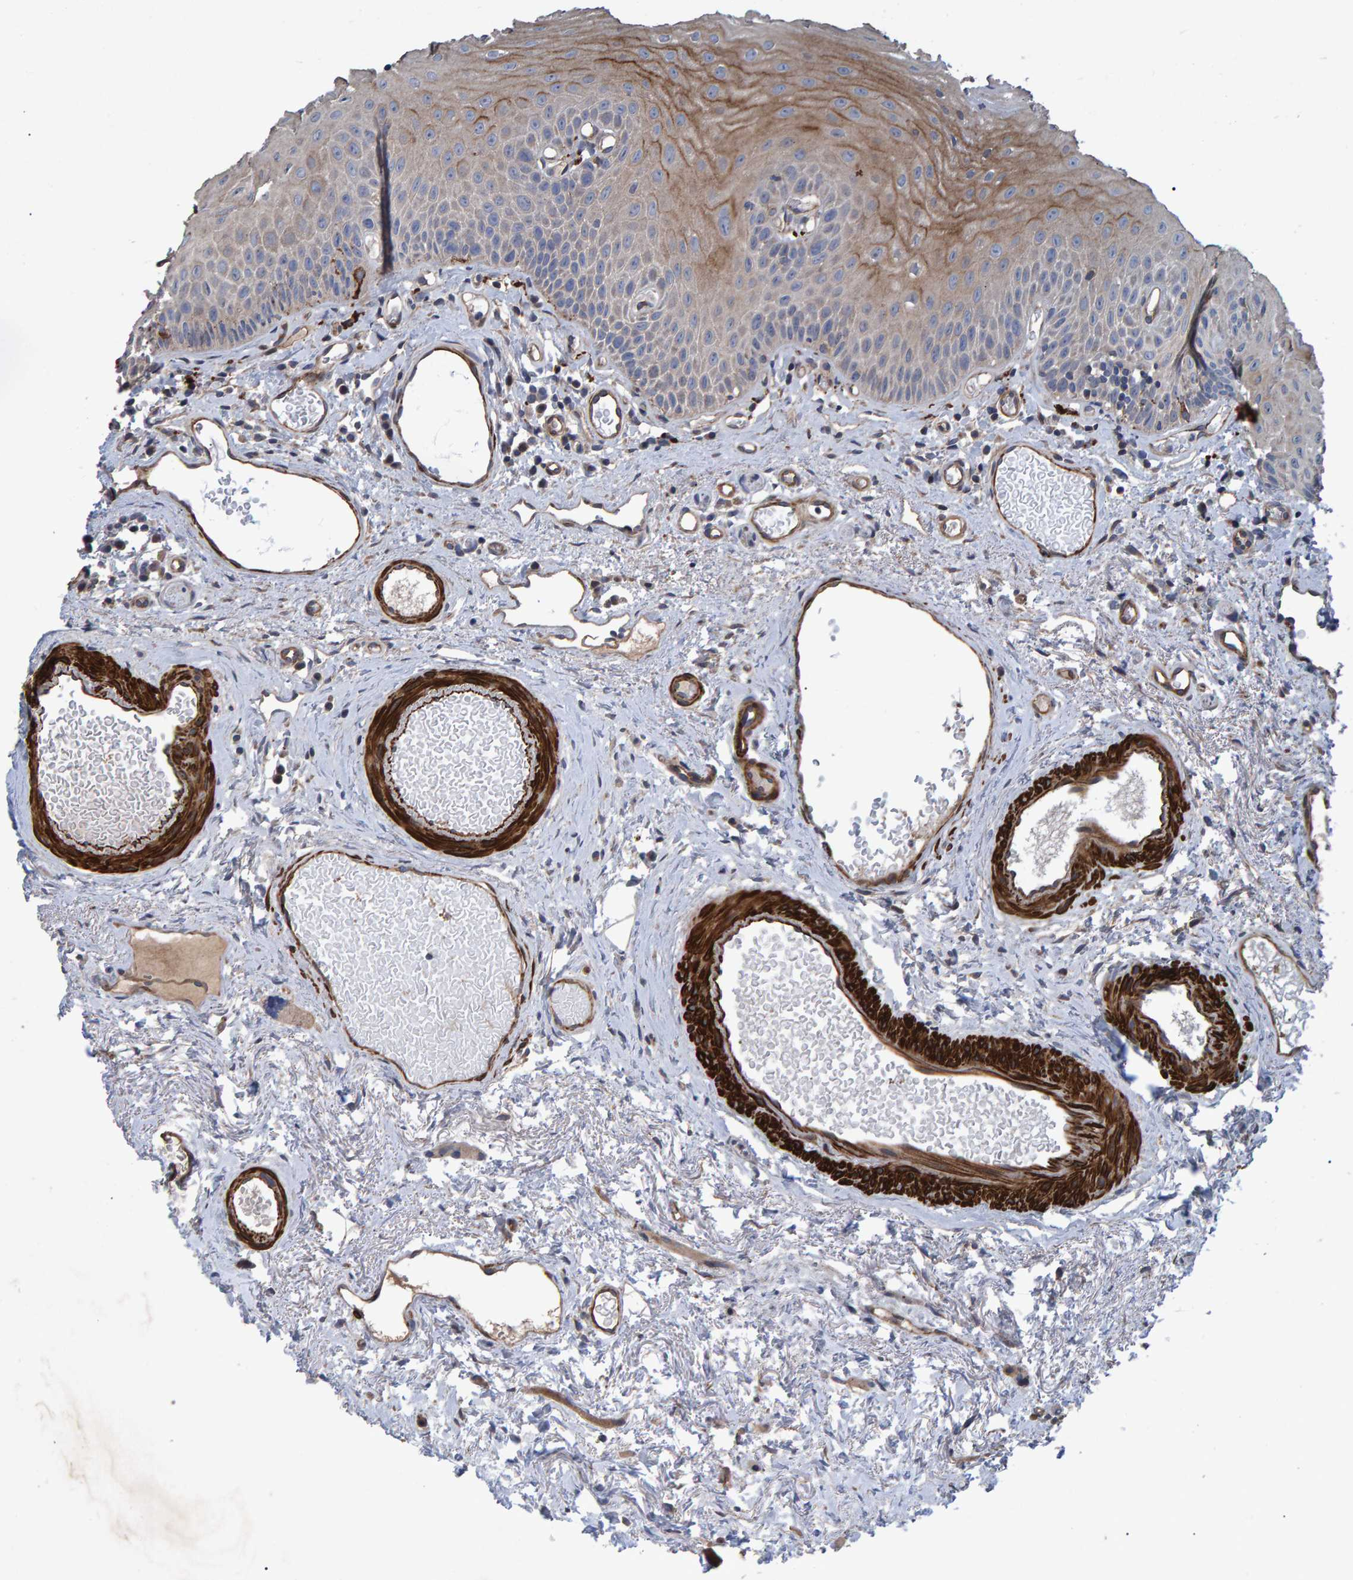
{"staining": {"intensity": "moderate", "quantity": "25%-75%", "location": "cytoplasmic/membranous"}, "tissue": "oral mucosa", "cell_type": "Squamous epithelial cells", "image_type": "normal", "snomed": [{"axis": "morphology", "description": "Normal tissue, NOS"}, {"axis": "topography", "description": "Skeletal muscle"}, {"axis": "topography", "description": "Oral tissue"}, {"axis": "topography", "description": "Peripheral nerve tissue"}], "caption": "Immunohistochemical staining of unremarkable human oral mucosa reveals moderate cytoplasmic/membranous protein expression in about 25%-75% of squamous epithelial cells.", "gene": "SLIT2", "patient": {"sex": "female", "age": 84}}